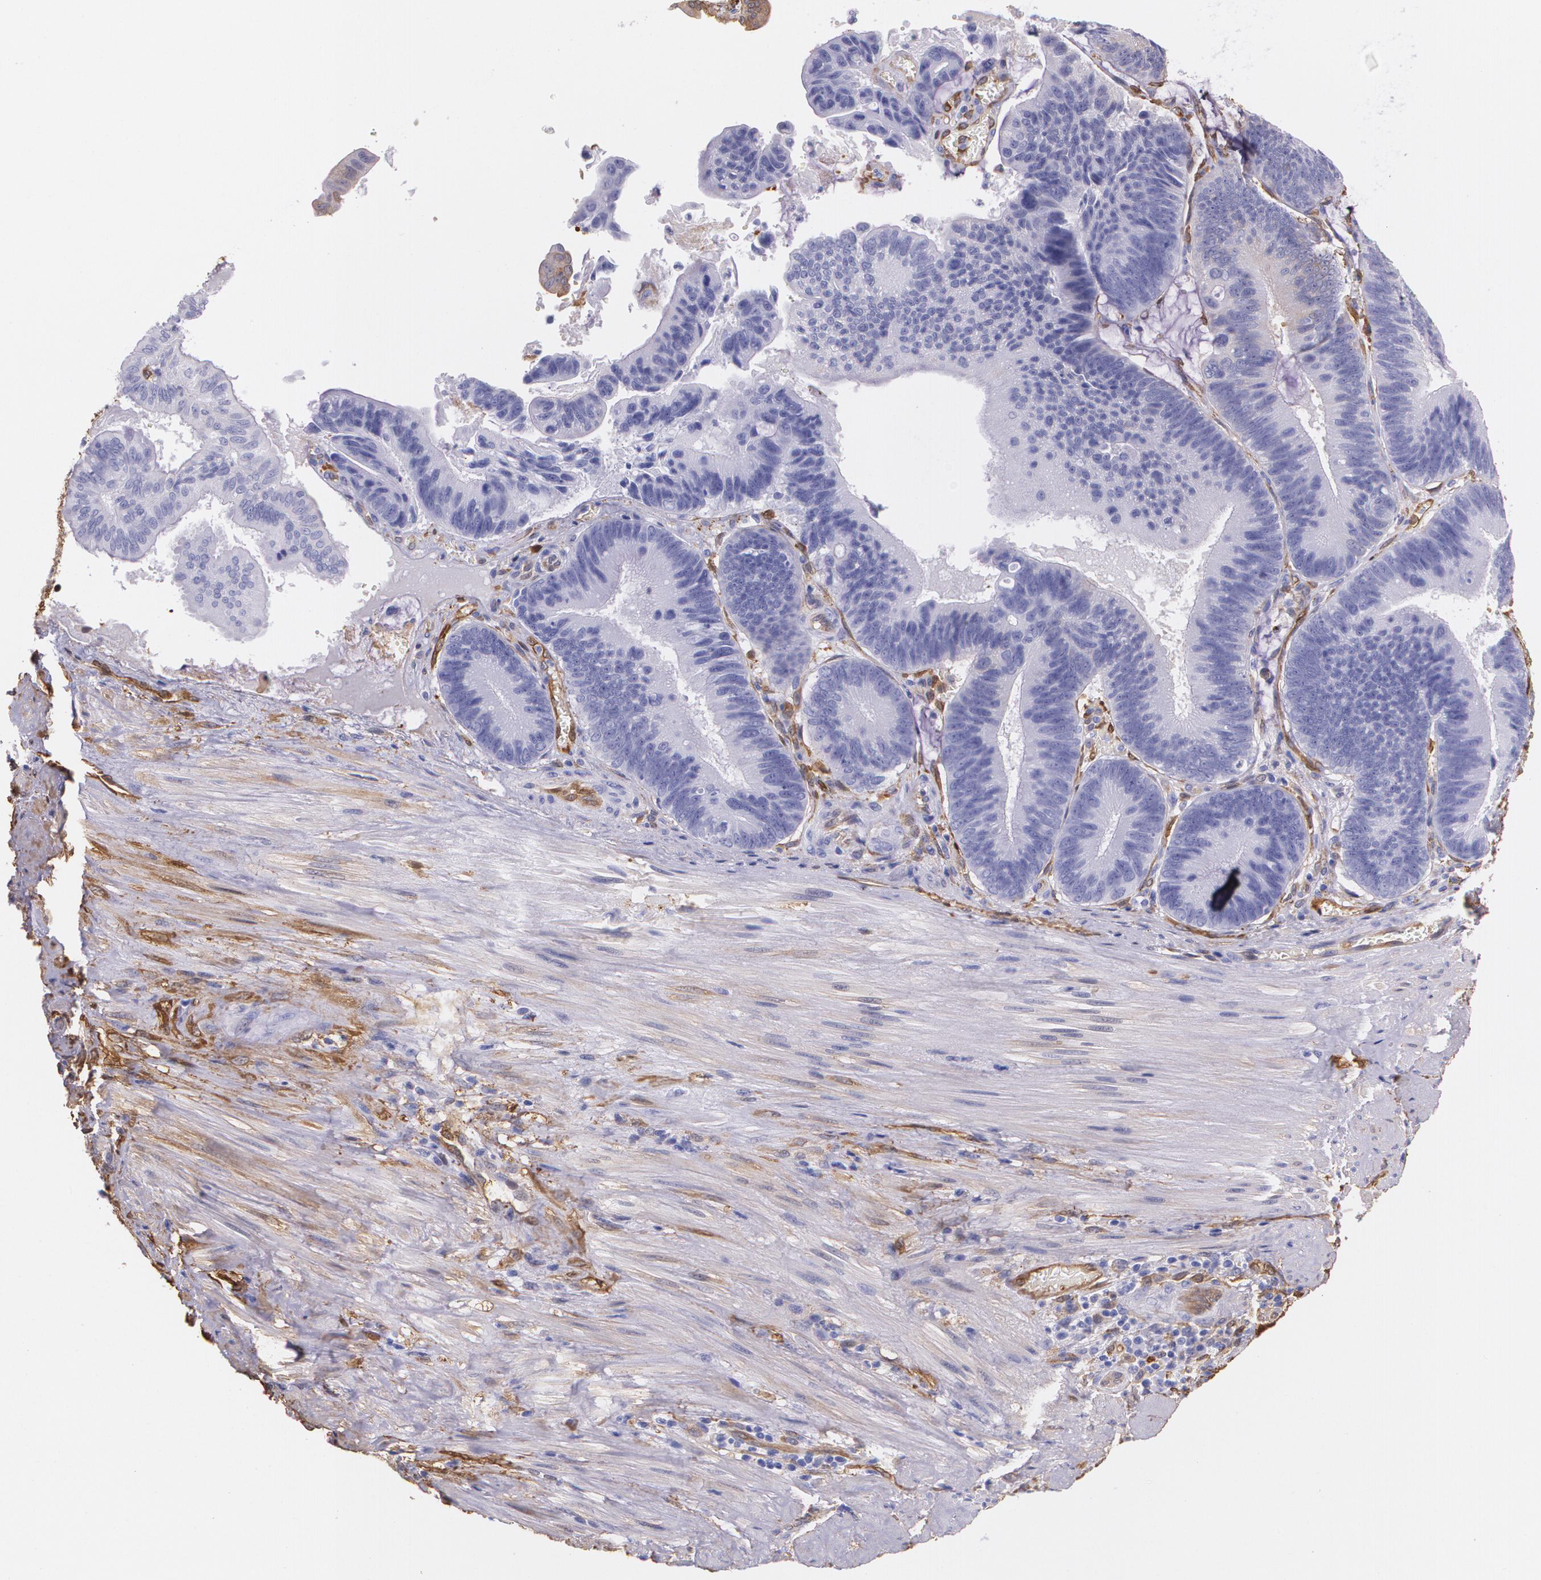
{"staining": {"intensity": "negative", "quantity": "none", "location": "none"}, "tissue": "pancreatic cancer", "cell_type": "Tumor cells", "image_type": "cancer", "snomed": [{"axis": "morphology", "description": "Adenocarcinoma, NOS"}, {"axis": "topography", "description": "Pancreas"}], "caption": "IHC of pancreatic cancer reveals no staining in tumor cells.", "gene": "MMP2", "patient": {"sex": "male", "age": 82}}